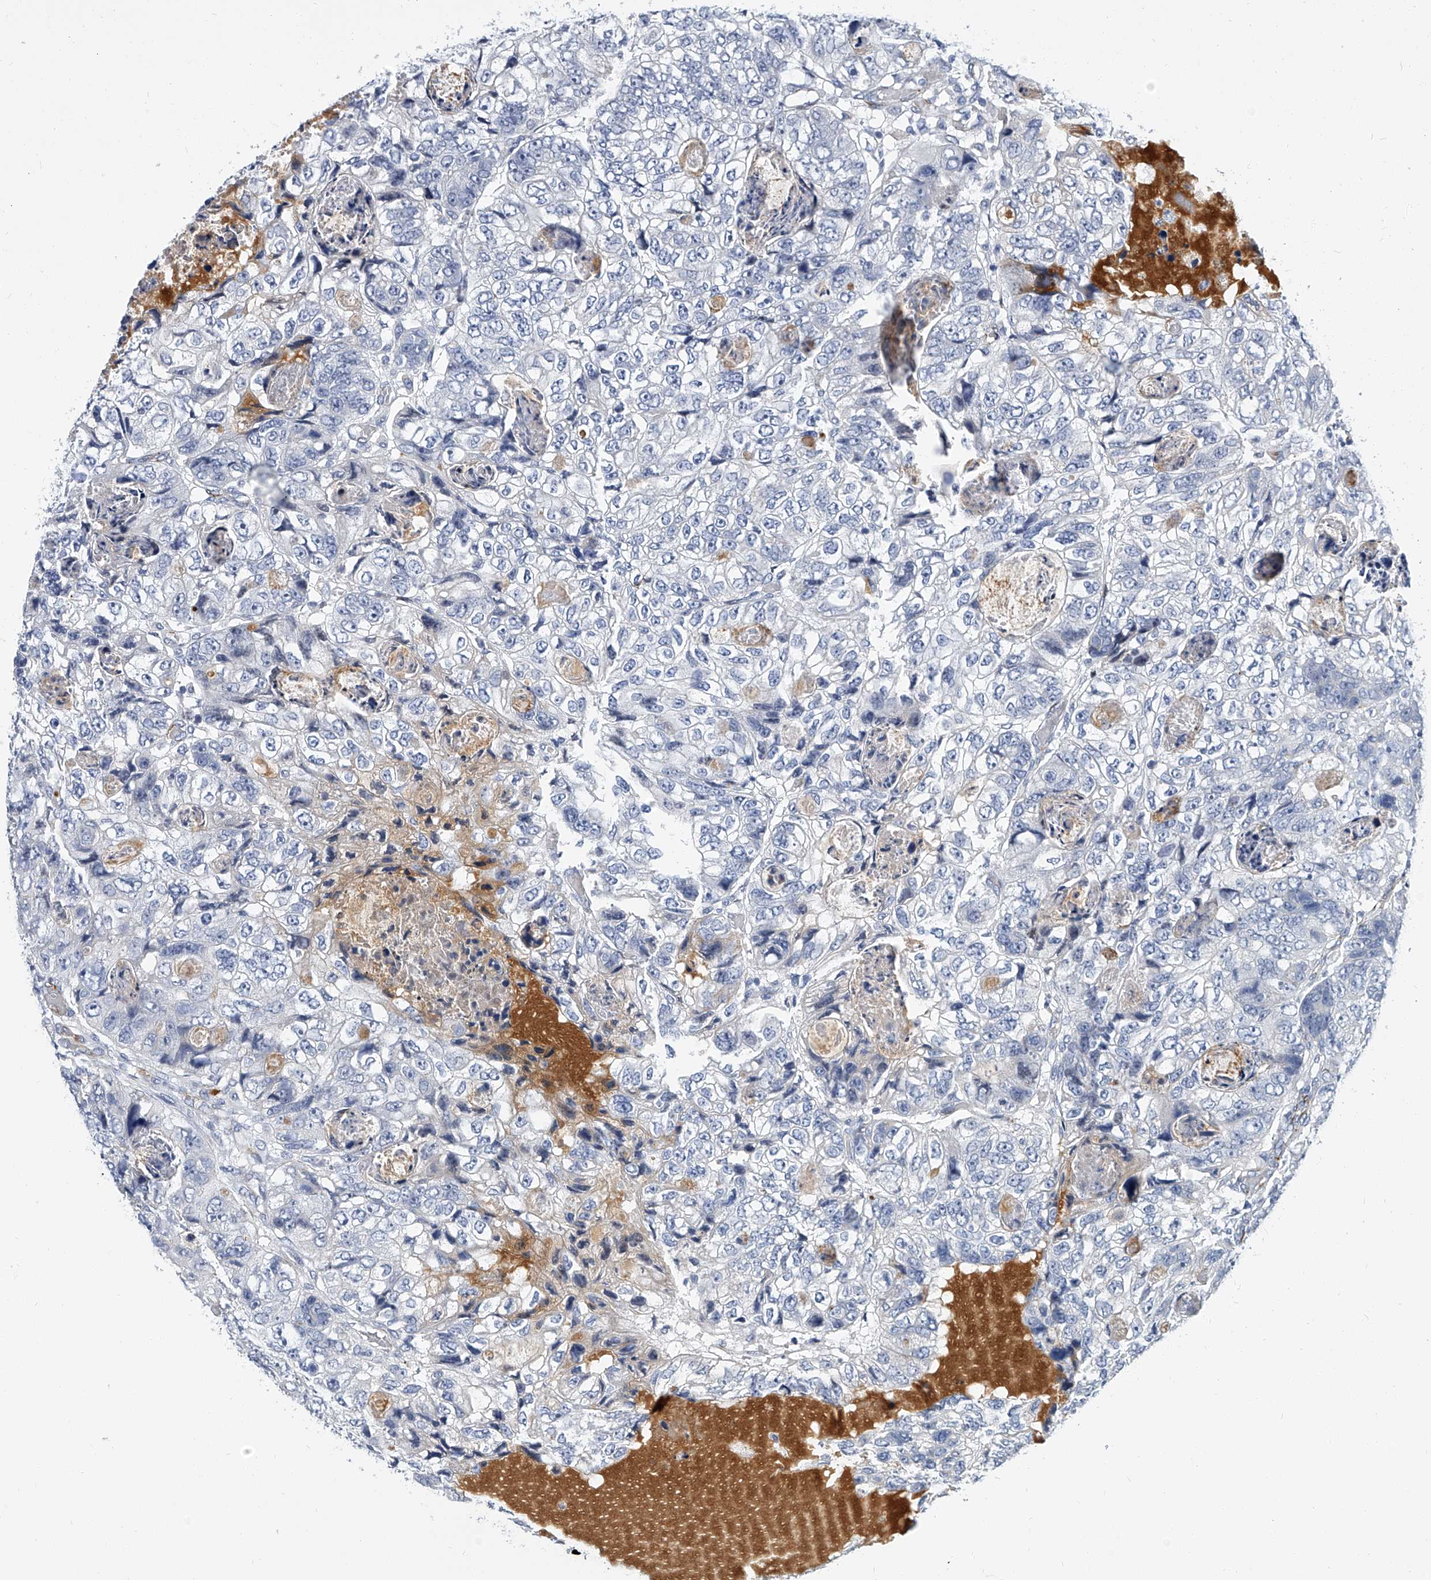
{"staining": {"intensity": "negative", "quantity": "none", "location": "none"}, "tissue": "colorectal cancer", "cell_type": "Tumor cells", "image_type": "cancer", "snomed": [{"axis": "morphology", "description": "Adenocarcinoma, NOS"}, {"axis": "topography", "description": "Rectum"}], "caption": "IHC micrograph of neoplastic tissue: human colorectal cancer stained with DAB exhibits no significant protein expression in tumor cells. The staining was performed using DAB (3,3'-diaminobenzidine) to visualize the protein expression in brown, while the nuclei were stained in blue with hematoxylin (Magnification: 20x).", "gene": "KIRREL1", "patient": {"sex": "male", "age": 59}}